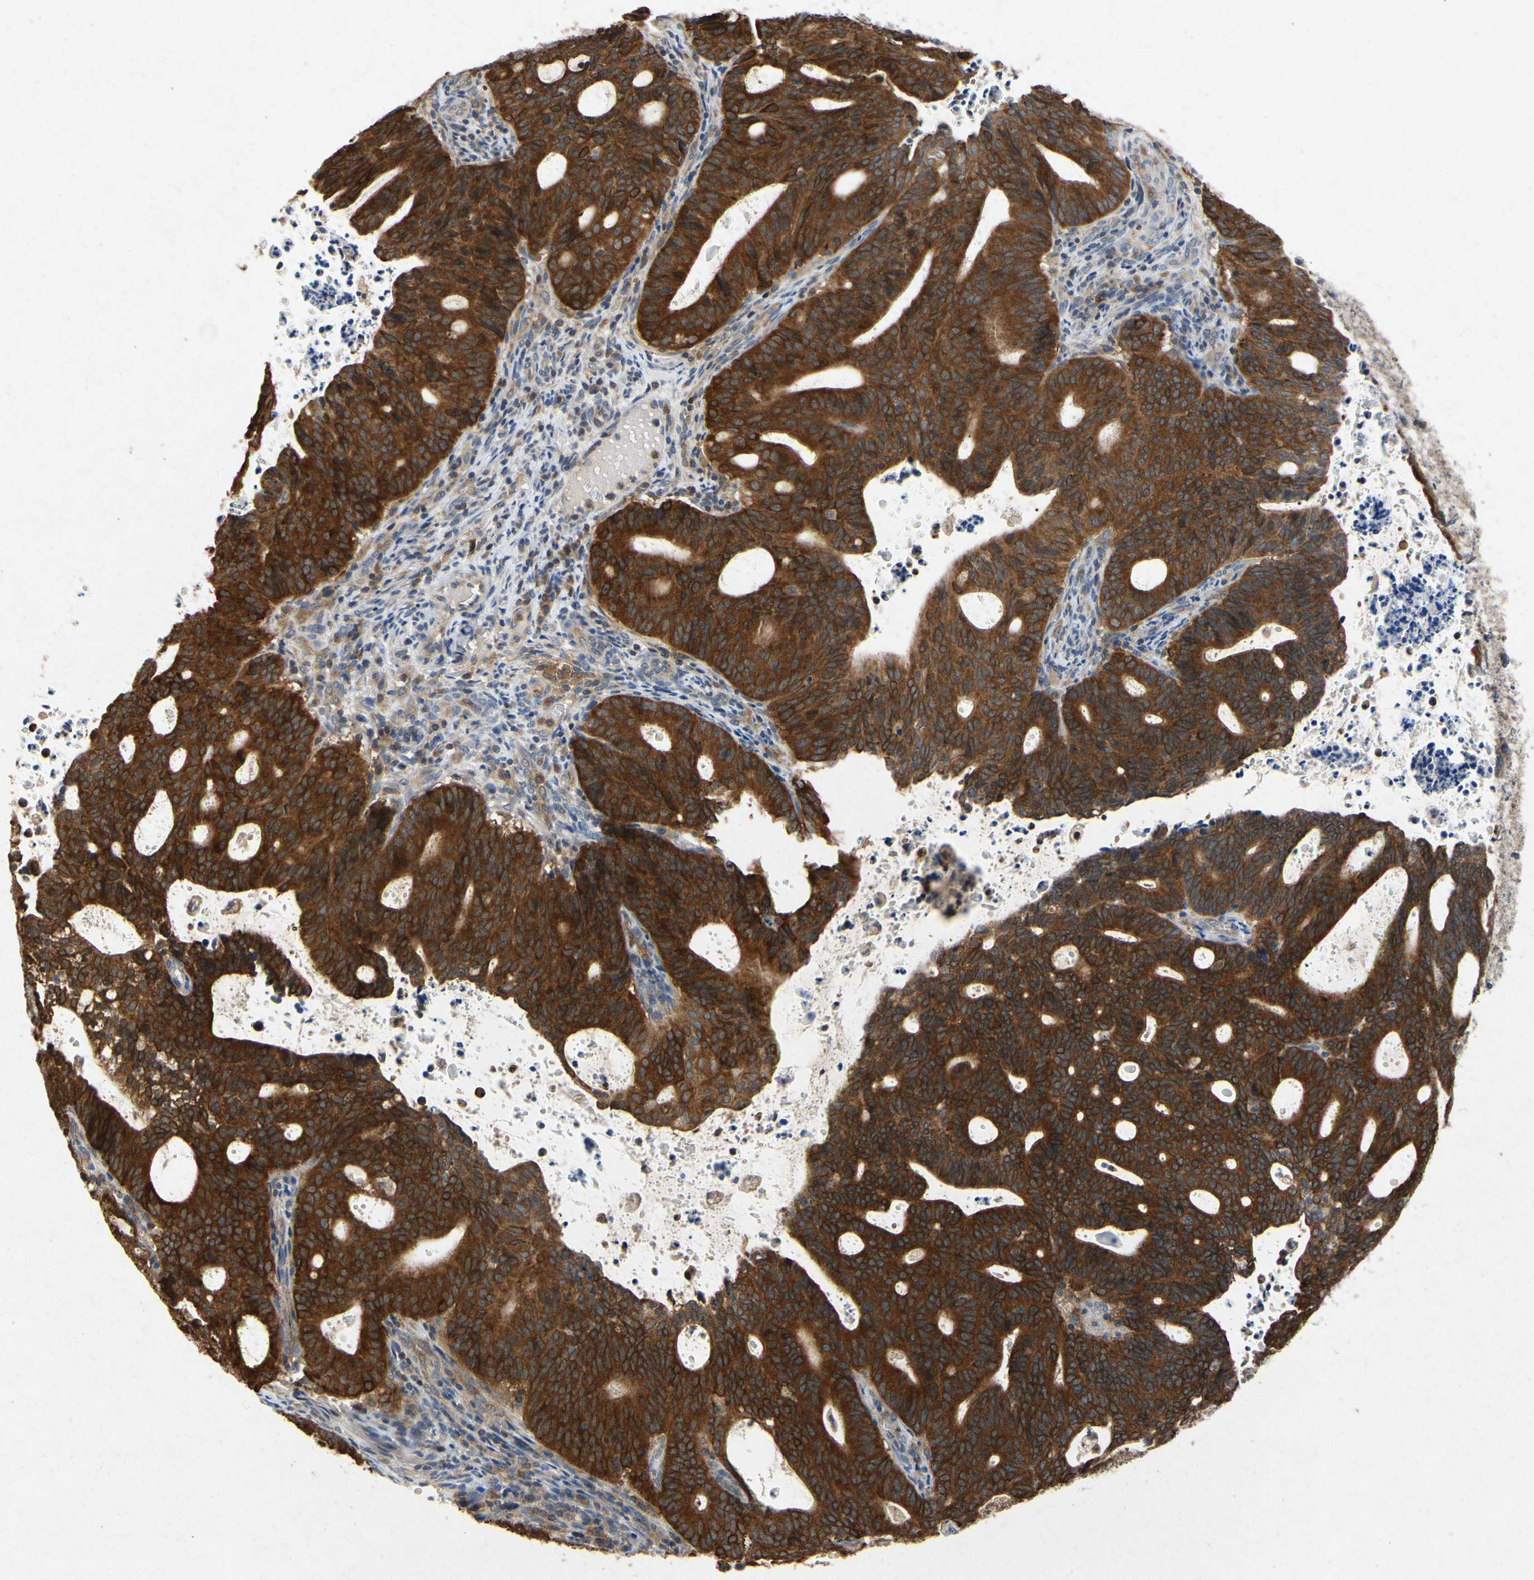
{"staining": {"intensity": "strong", "quantity": ">75%", "location": "cytoplasmic/membranous"}, "tissue": "endometrial cancer", "cell_type": "Tumor cells", "image_type": "cancer", "snomed": [{"axis": "morphology", "description": "Adenocarcinoma, NOS"}, {"axis": "topography", "description": "Uterus"}], "caption": "Immunohistochemical staining of endometrial adenocarcinoma reveals strong cytoplasmic/membranous protein staining in about >75% of tumor cells. (Brightfield microscopy of DAB IHC at high magnification).", "gene": "RPS6KA1", "patient": {"sex": "female", "age": 83}}